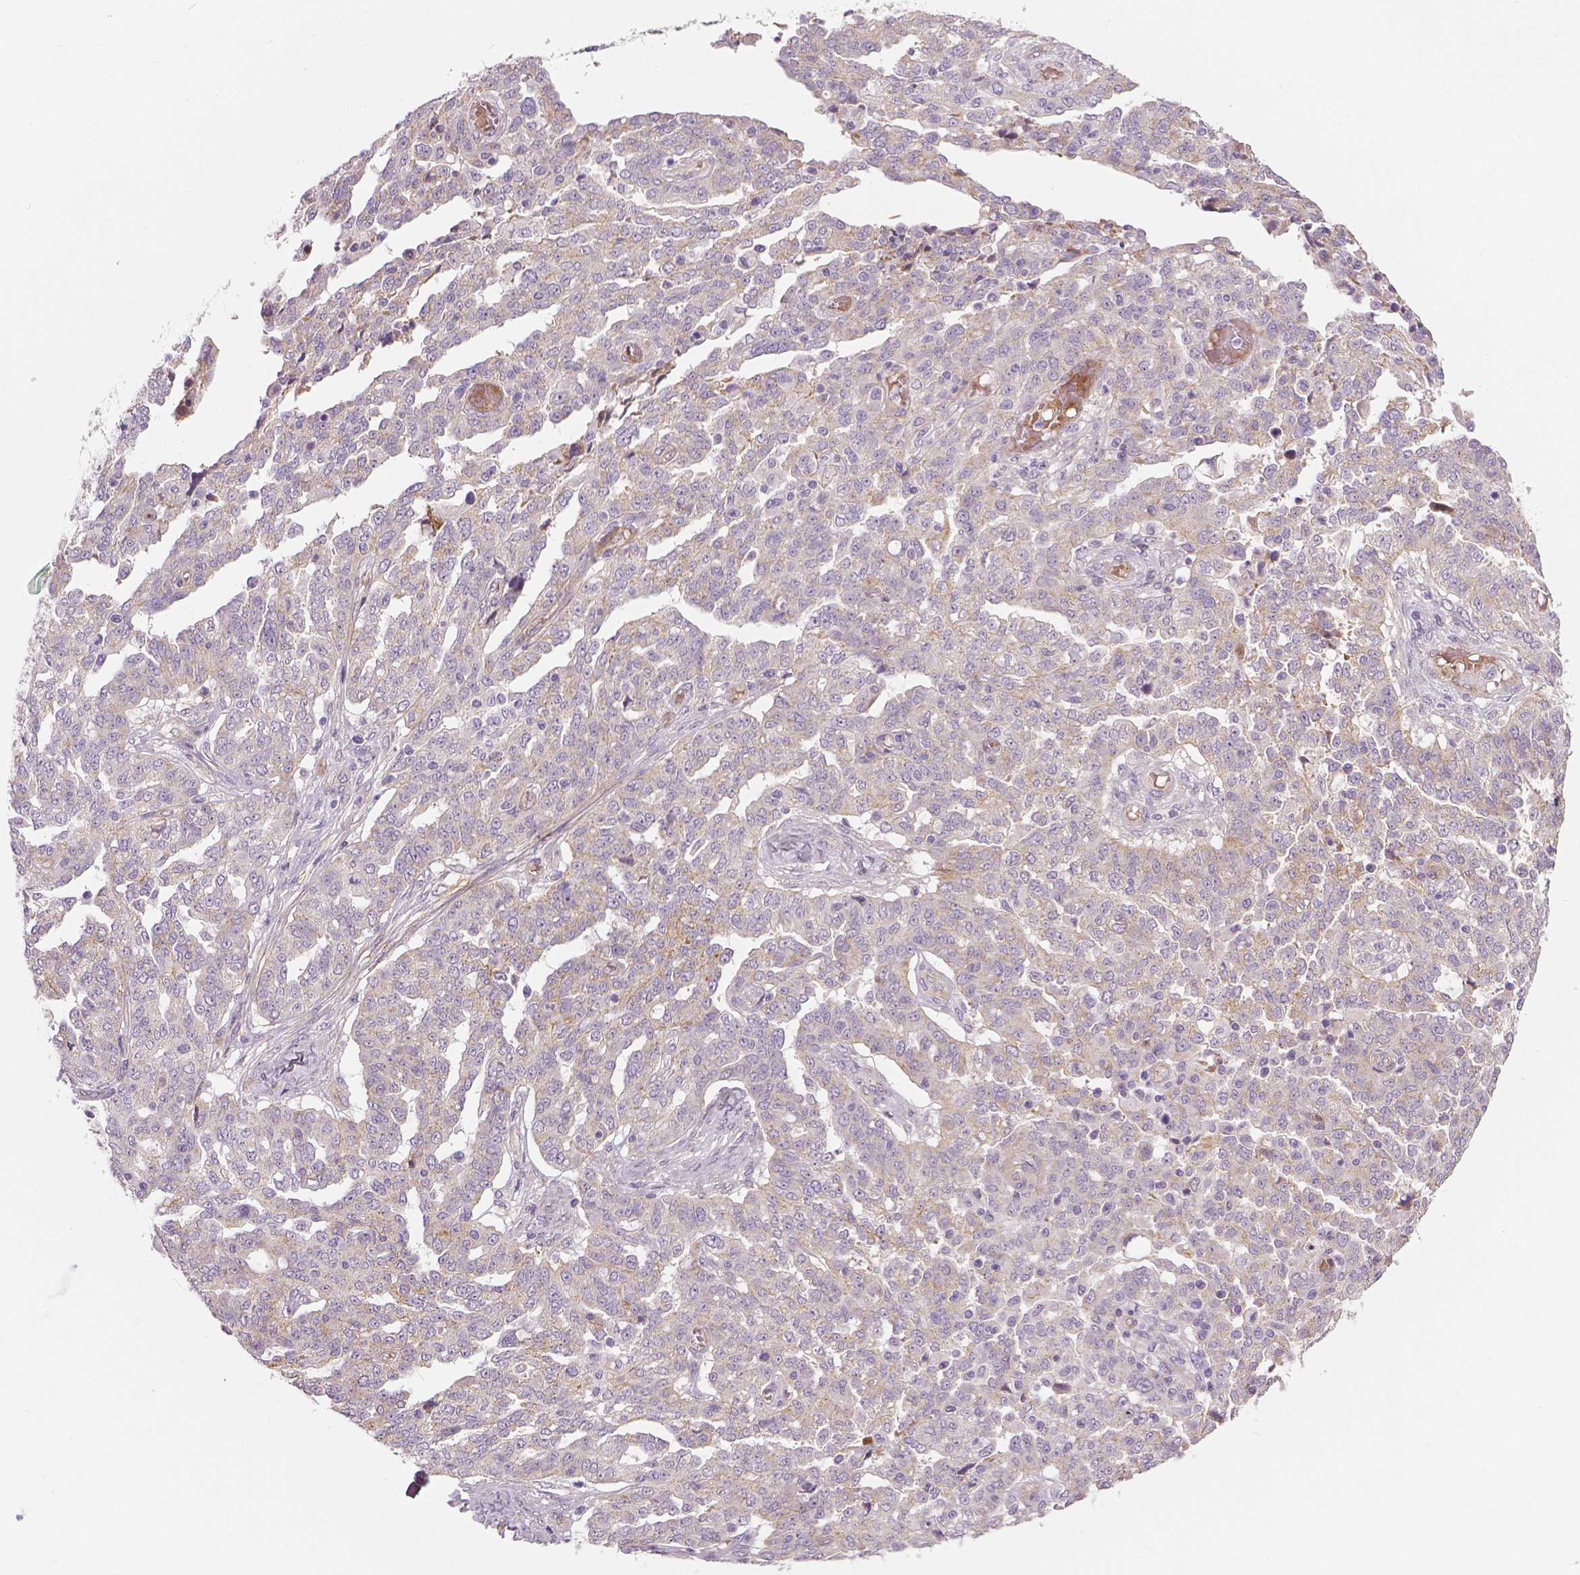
{"staining": {"intensity": "weak", "quantity": "<25%", "location": "cytoplasmic/membranous"}, "tissue": "ovarian cancer", "cell_type": "Tumor cells", "image_type": "cancer", "snomed": [{"axis": "morphology", "description": "Cystadenocarcinoma, serous, NOS"}, {"axis": "topography", "description": "Ovary"}], "caption": "IHC of human serous cystadenocarcinoma (ovarian) displays no positivity in tumor cells. The staining is performed using DAB brown chromogen with nuclei counter-stained in using hematoxylin.", "gene": "FLT1", "patient": {"sex": "female", "age": 67}}